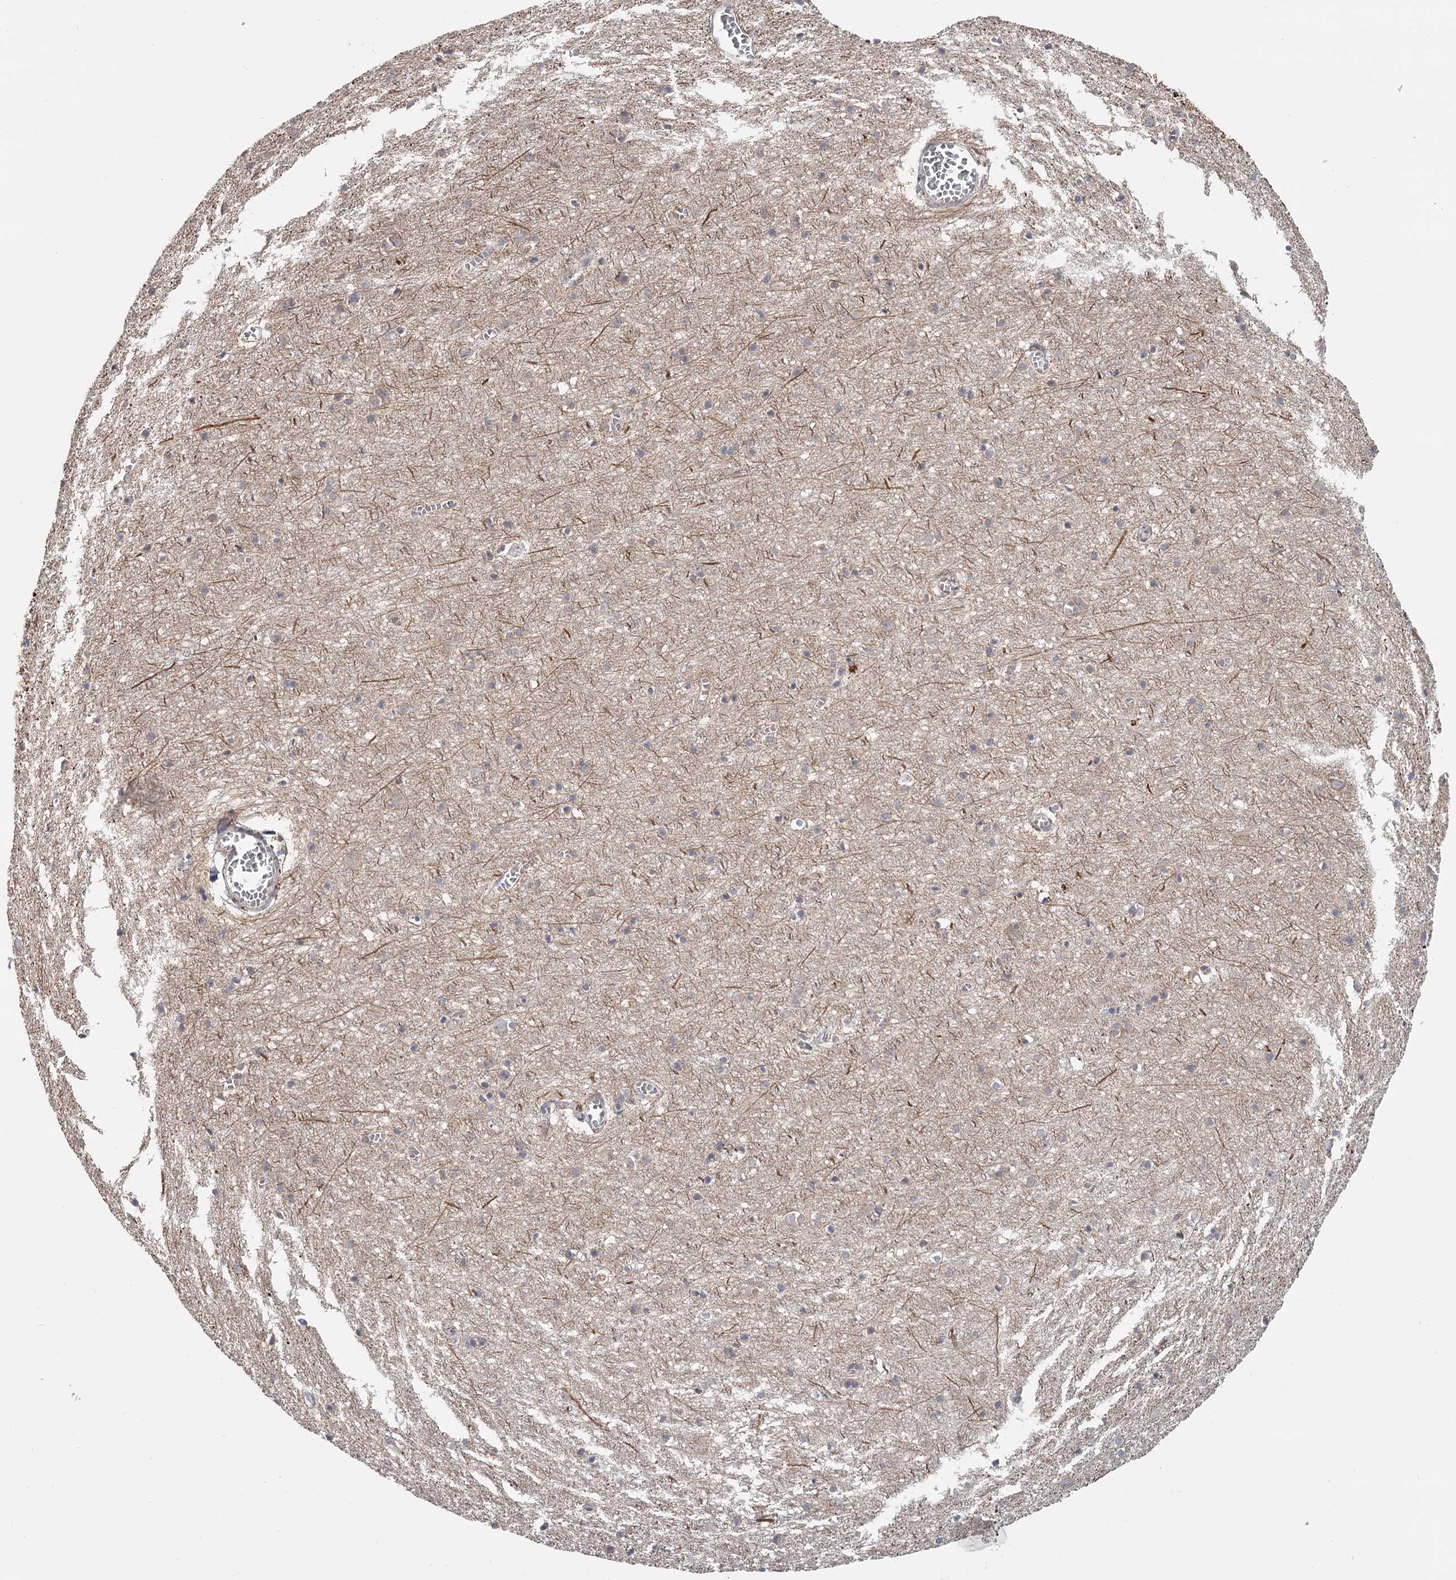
{"staining": {"intensity": "negative", "quantity": "none", "location": "none"}, "tissue": "cerebral cortex", "cell_type": "Endothelial cells", "image_type": "normal", "snomed": [{"axis": "morphology", "description": "Normal tissue, NOS"}, {"axis": "topography", "description": "Cerebral cortex"}], "caption": "This image is of unremarkable cerebral cortex stained with immunohistochemistry (IHC) to label a protein in brown with the nuclei are counter-stained blue. There is no positivity in endothelial cells. (DAB (3,3'-diaminobenzidine) IHC visualized using brightfield microscopy, high magnification).", "gene": "CDC123", "patient": {"sex": "female", "age": 64}}